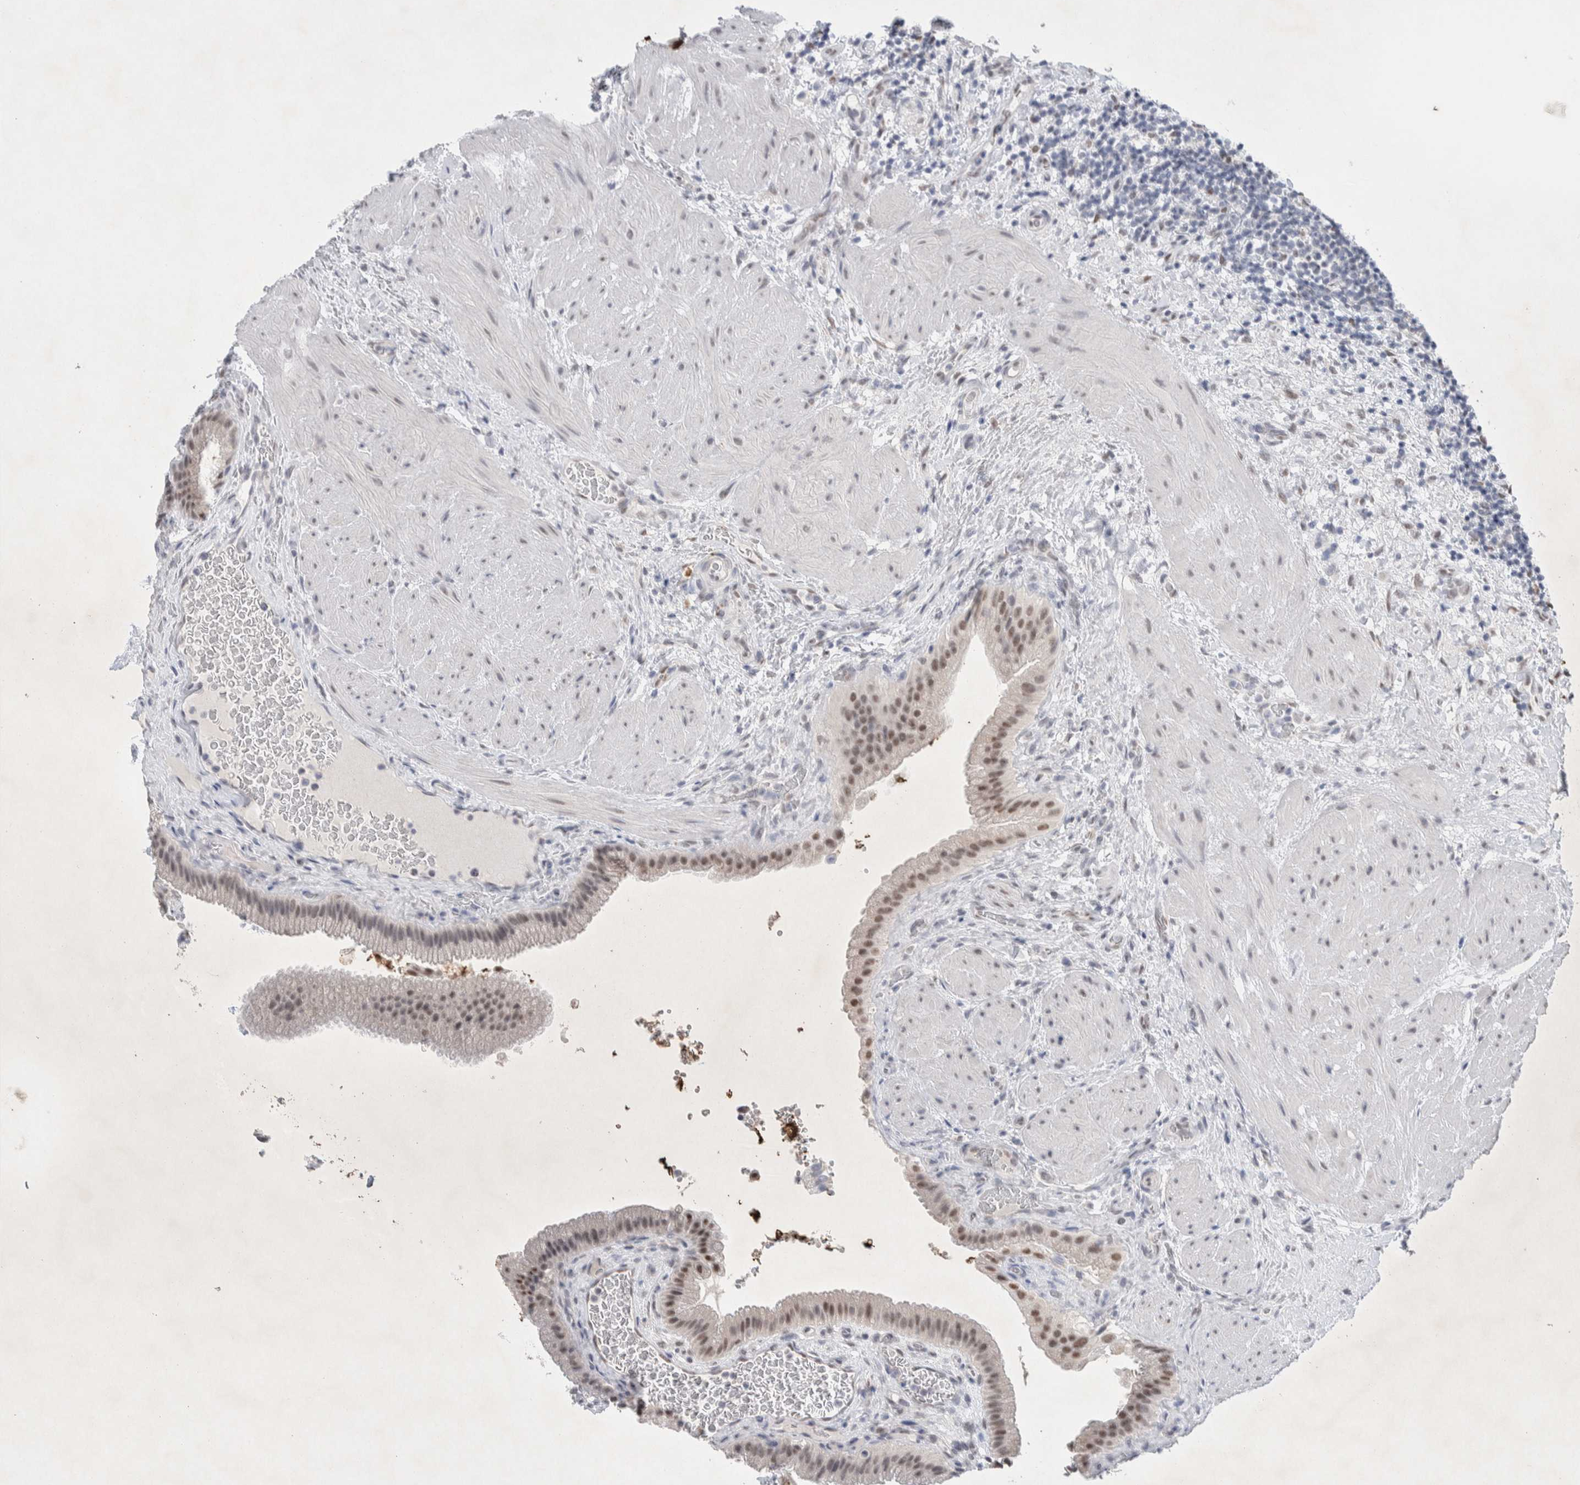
{"staining": {"intensity": "moderate", "quantity": "25%-75%", "location": "nuclear"}, "tissue": "gallbladder", "cell_type": "Glandular cells", "image_type": "normal", "snomed": [{"axis": "morphology", "description": "Normal tissue, NOS"}, {"axis": "topography", "description": "Gallbladder"}], "caption": "The immunohistochemical stain labels moderate nuclear positivity in glandular cells of benign gallbladder.", "gene": "PRMT1", "patient": {"sex": "male", "age": 49}}